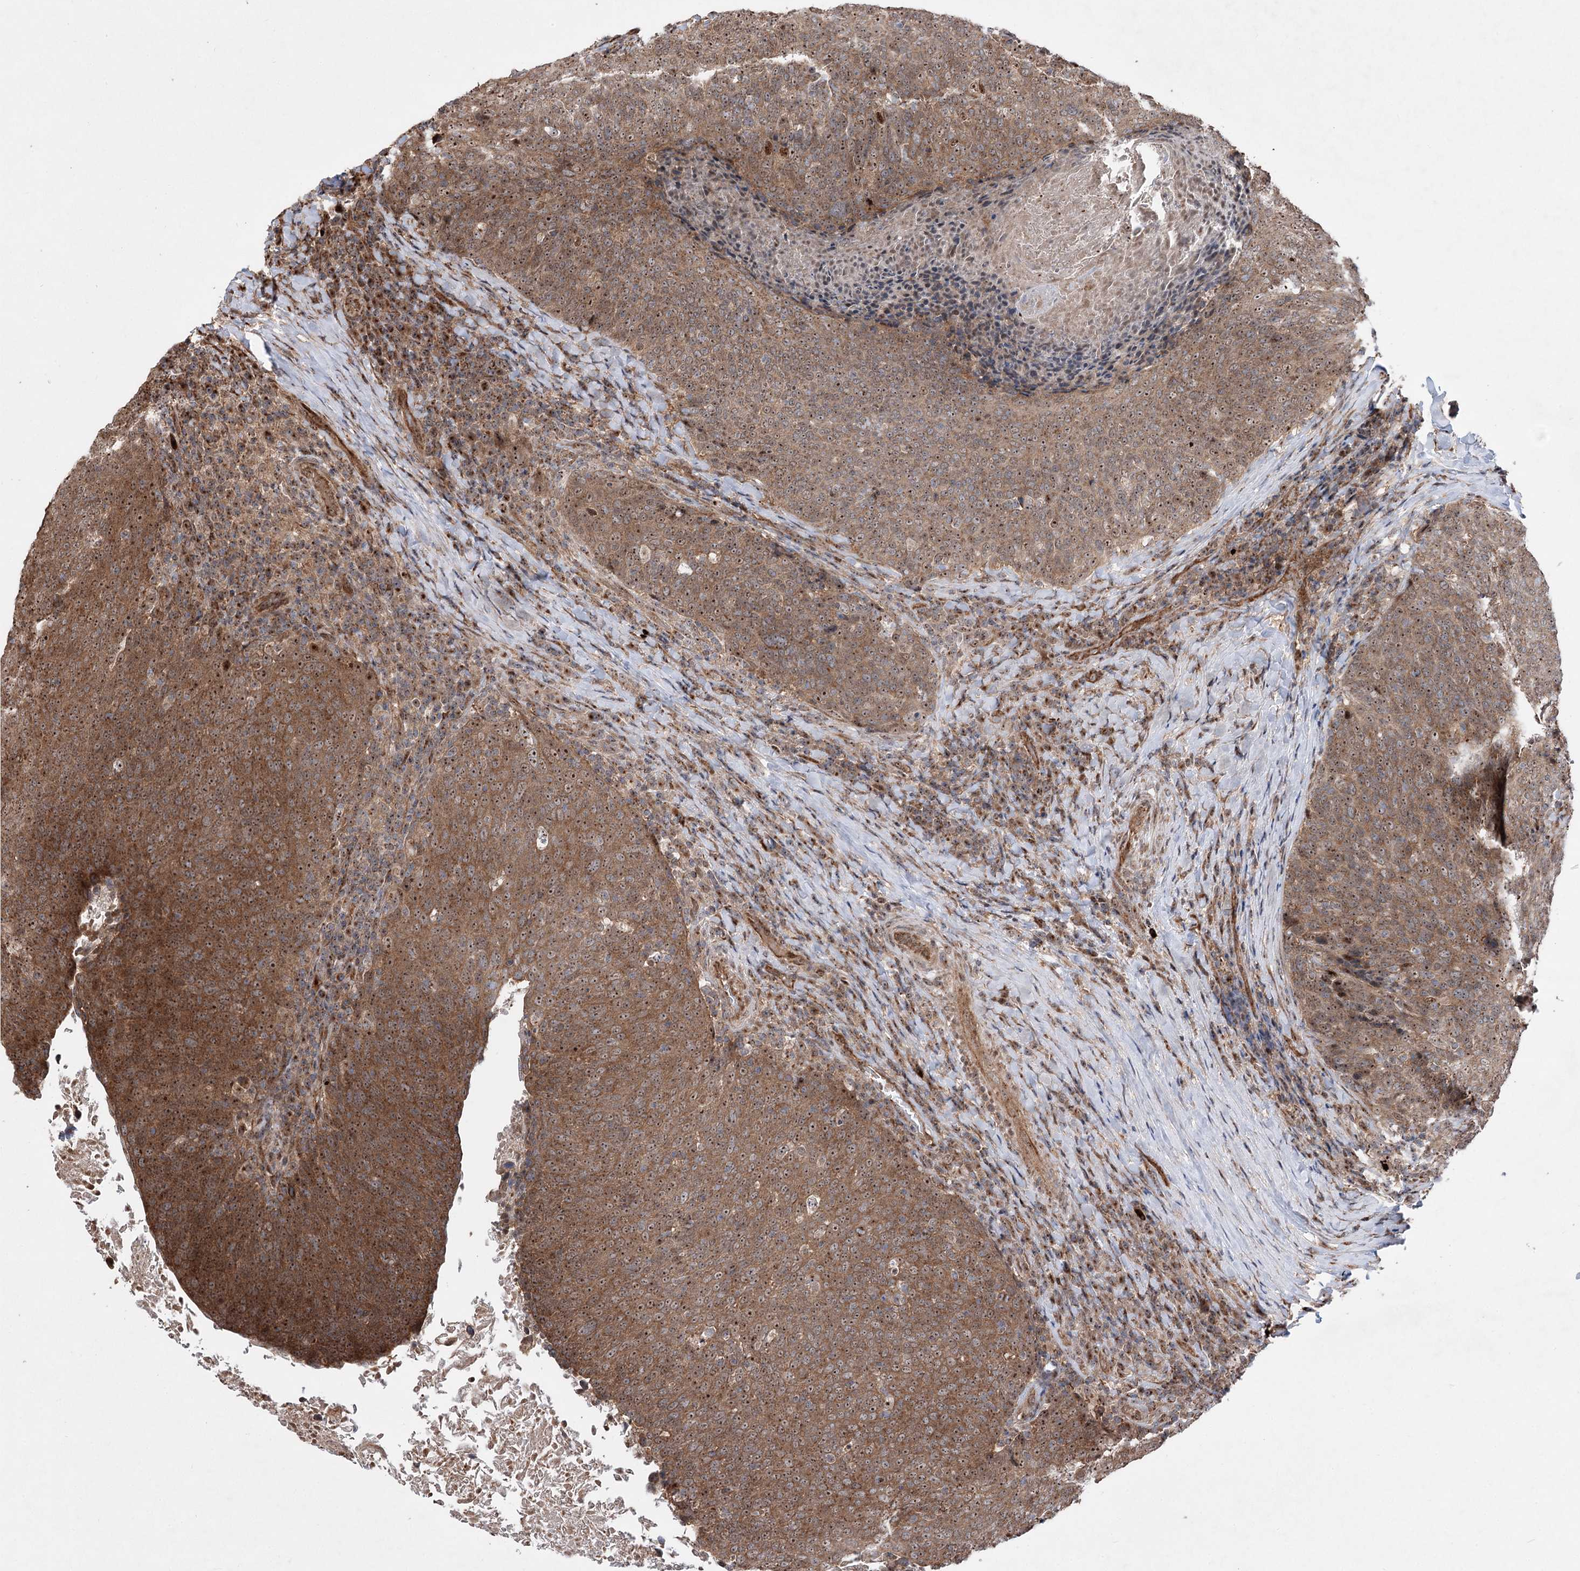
{"staining": {"intensity": "moderate", "quantity": ">75%", "location": "cytoplasmic/membranous,nuclear"}, "tissue": "head and neck cancer", "cell_type": "Tumor cells", "image_type": "cancer", "snomed": [{"axis": "morphology", "description": "Squamous cell carcinoma, NOS"}, {"axis": "morphology", "description": "Squamous cell carcinoma, metastatic, NOS"}, {"axis": "topography", "description": "Lymph node"}, {"axis": "topography", "description": "Head-Neck"}], "caption": "Human squamous cell carcinoma (head and neck) stained for a protein (brown) displays moderate cytoplasmic/membranous and nuclear positive expression in about >75% of tumor cells.", "gene": "SERINC5", "patient": {"sex": "male", "age": 62}}